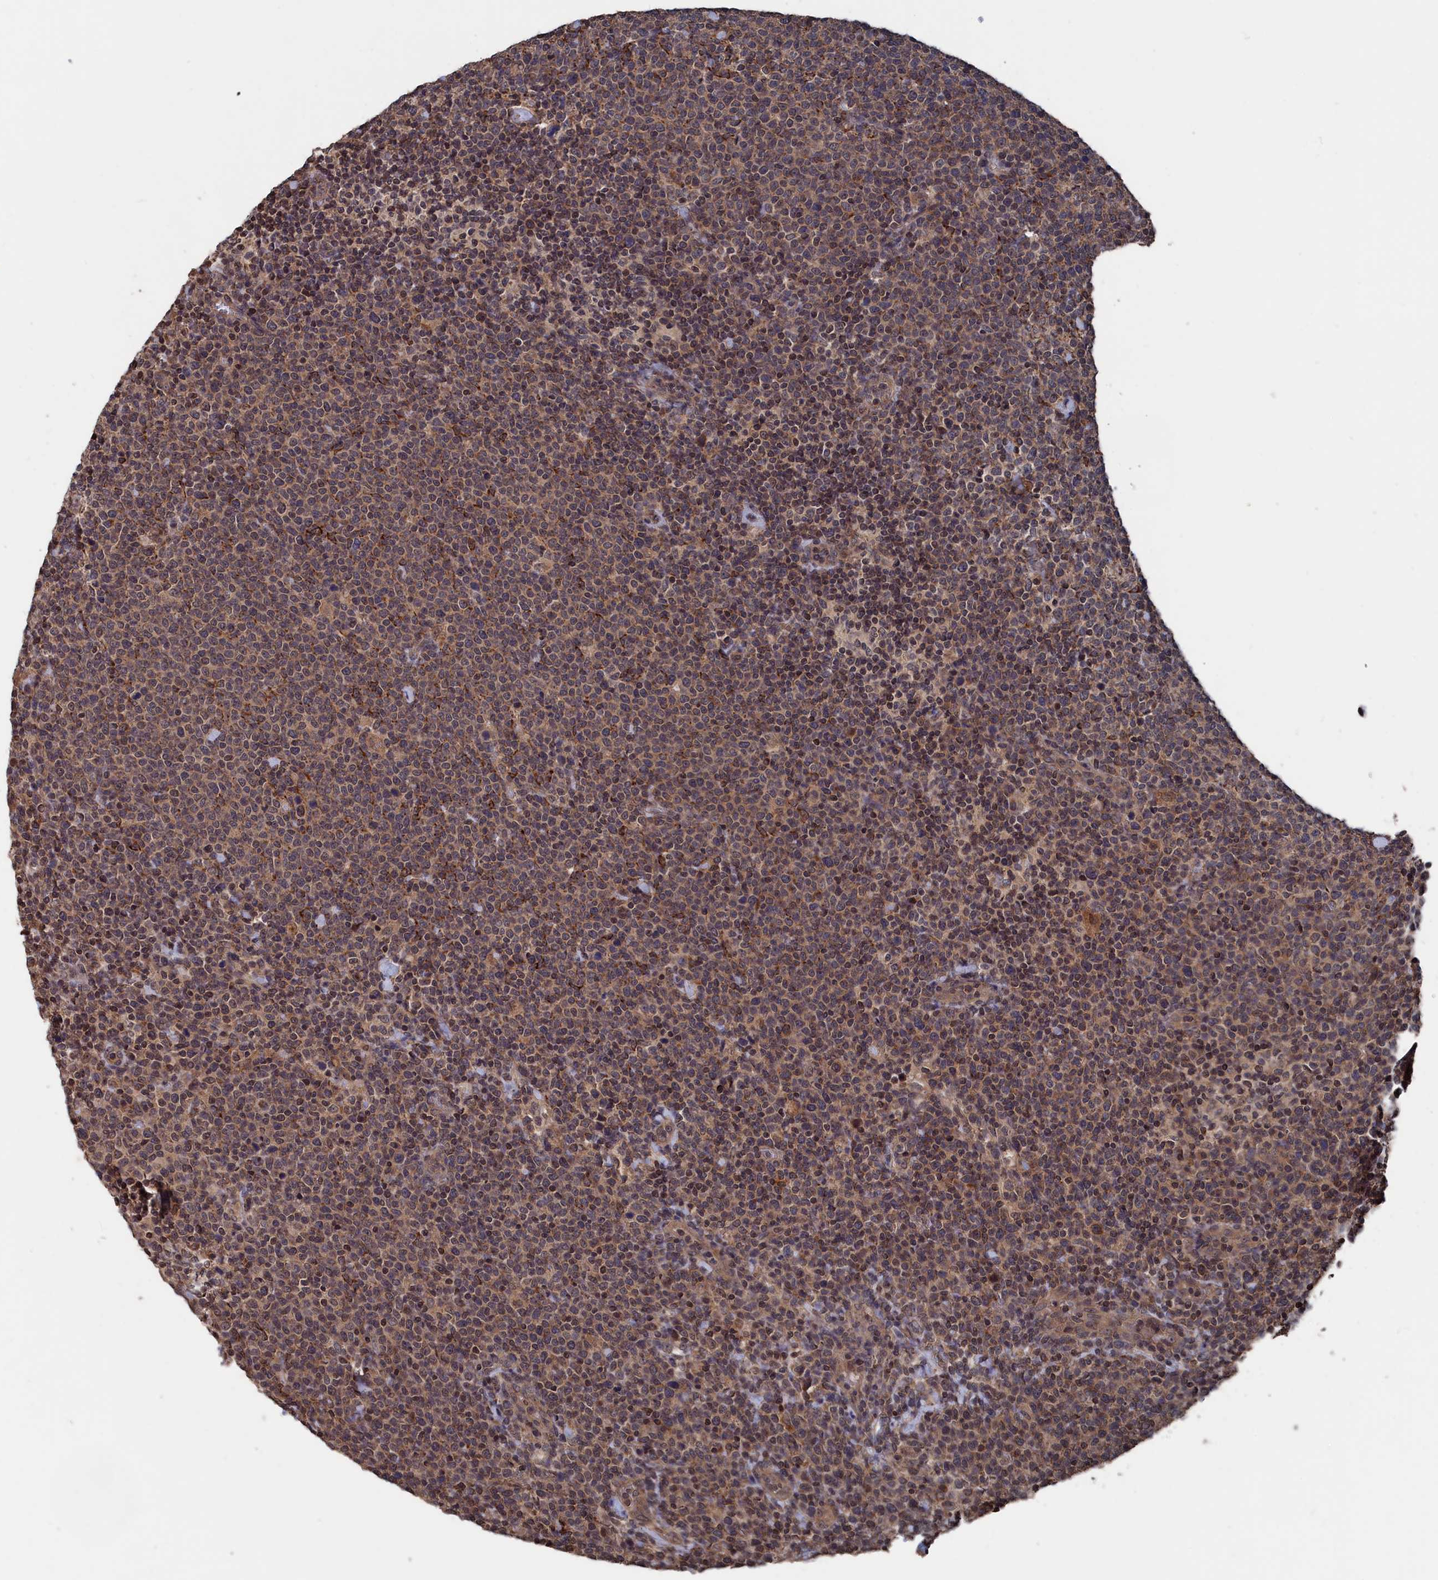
{"staining": {"intensity": "weak", "quantity": "25%-75%", "location": "cytoplasmic/membranous"}, "tissue": "lymphoma", "cell_type": "Tumor cells", "image_type": "cancer", "snomed": [{"axis": "morphology", "description": "Malignant lymphoma, non-Hodgkin's type, High grade"}, {"axis": "topography", "description": "Lymph node"}], "caption": "Protein staining of high-grade malignant lymphoma, non-Hodgkin's type tissue exhibits weak cytoplasmic/membranous expression in approximately 25%-75% of tumor cells.", "gene": "PDE12", "patient": {"sex": "male", "age": 61}}